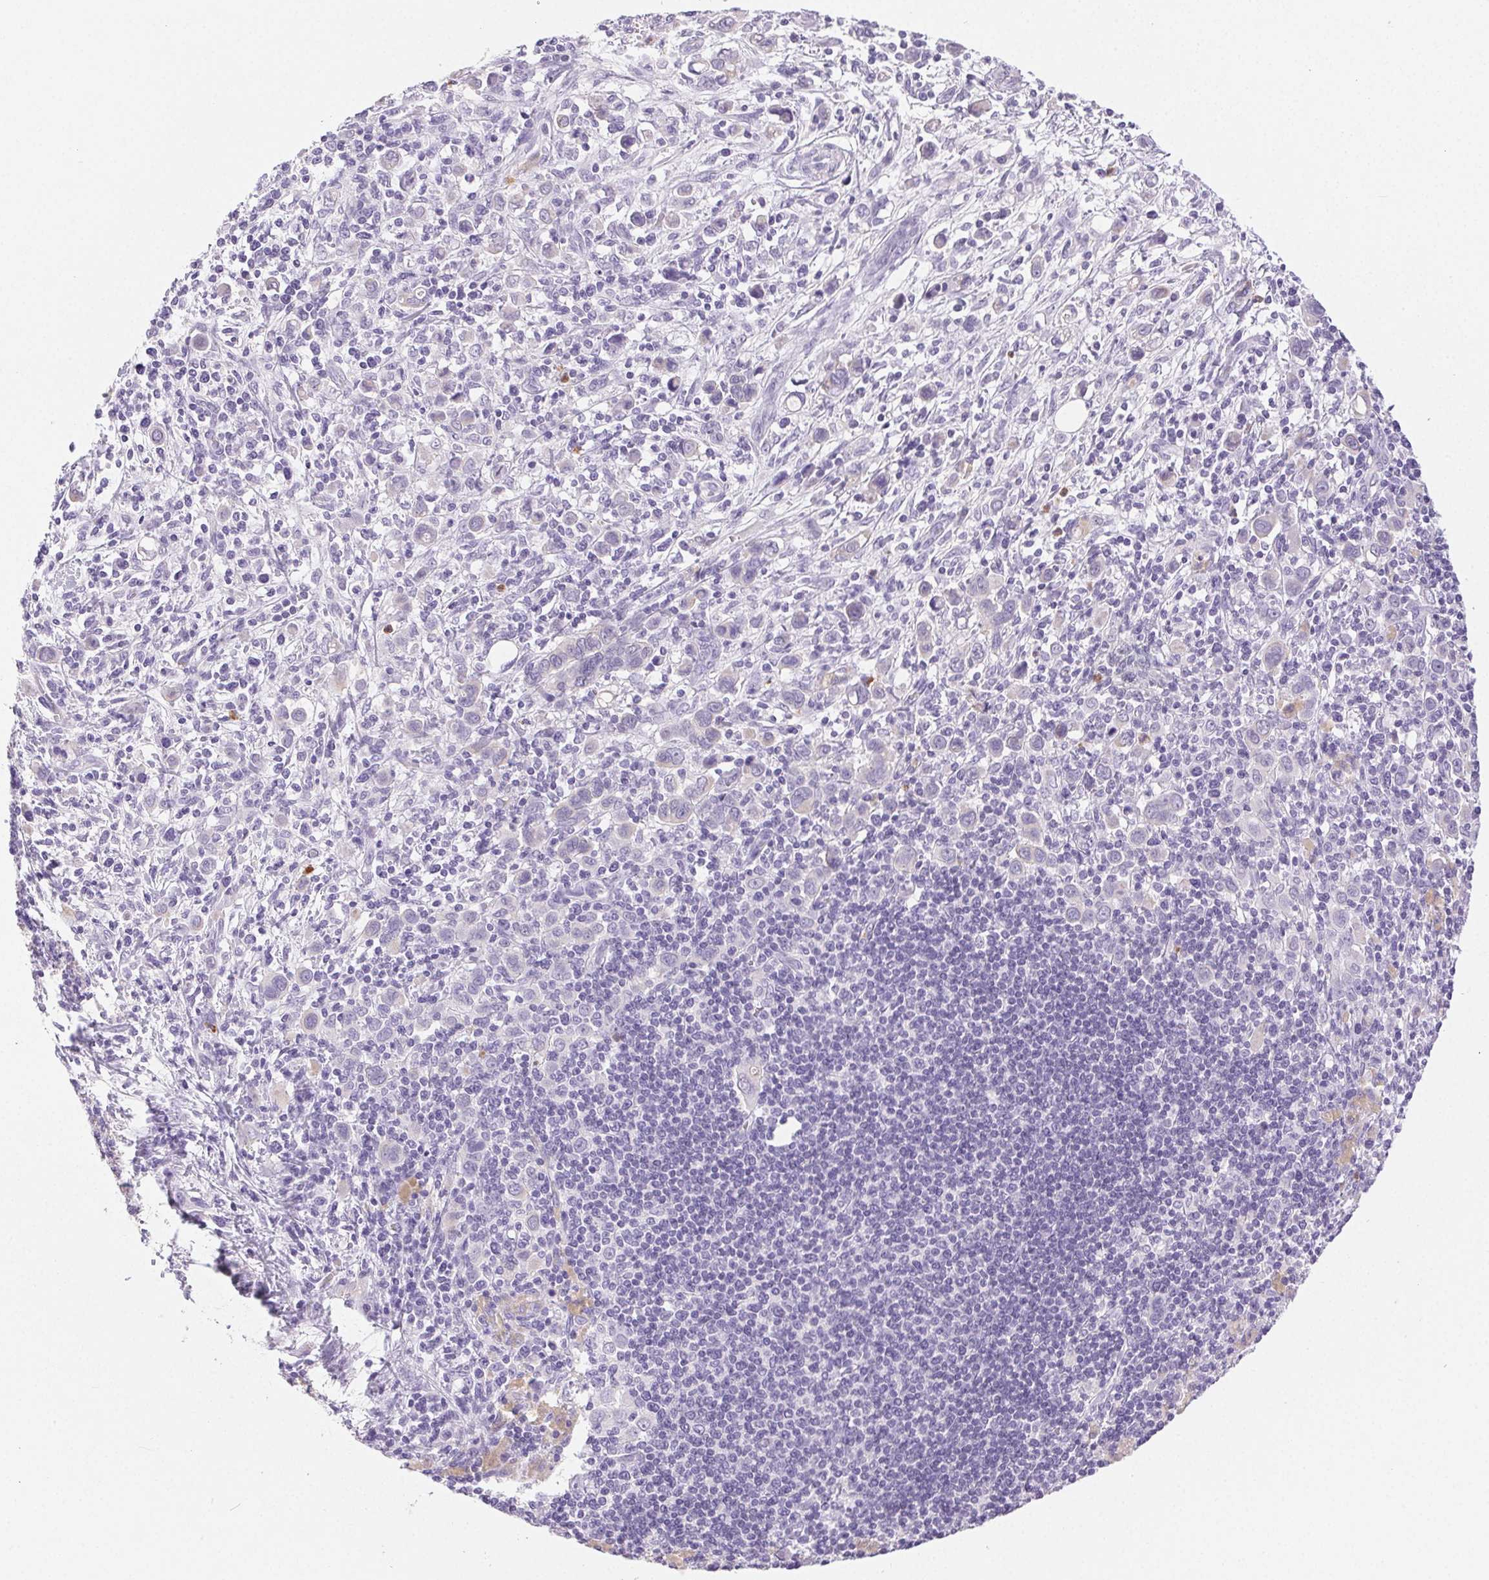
{"staining": {"intensity": "negative", "quantity": "none", "location": "none"}, "tissue": "stomach cancer", "cell_type": "Tumor cells", "image_type": "cancer", "snomed": [{"axis": "morphology", "description": "Adenocarcinoma, NOS"}, {"axis": "topography", "description": "Stomach, upper"}], "caption": "This is an IHC histopathology image of human adenocarcinoma (stomach). There is no positivity in tumor cells.", "gene": "EMX2", "patient": {"sex": "male", "age": 75}}